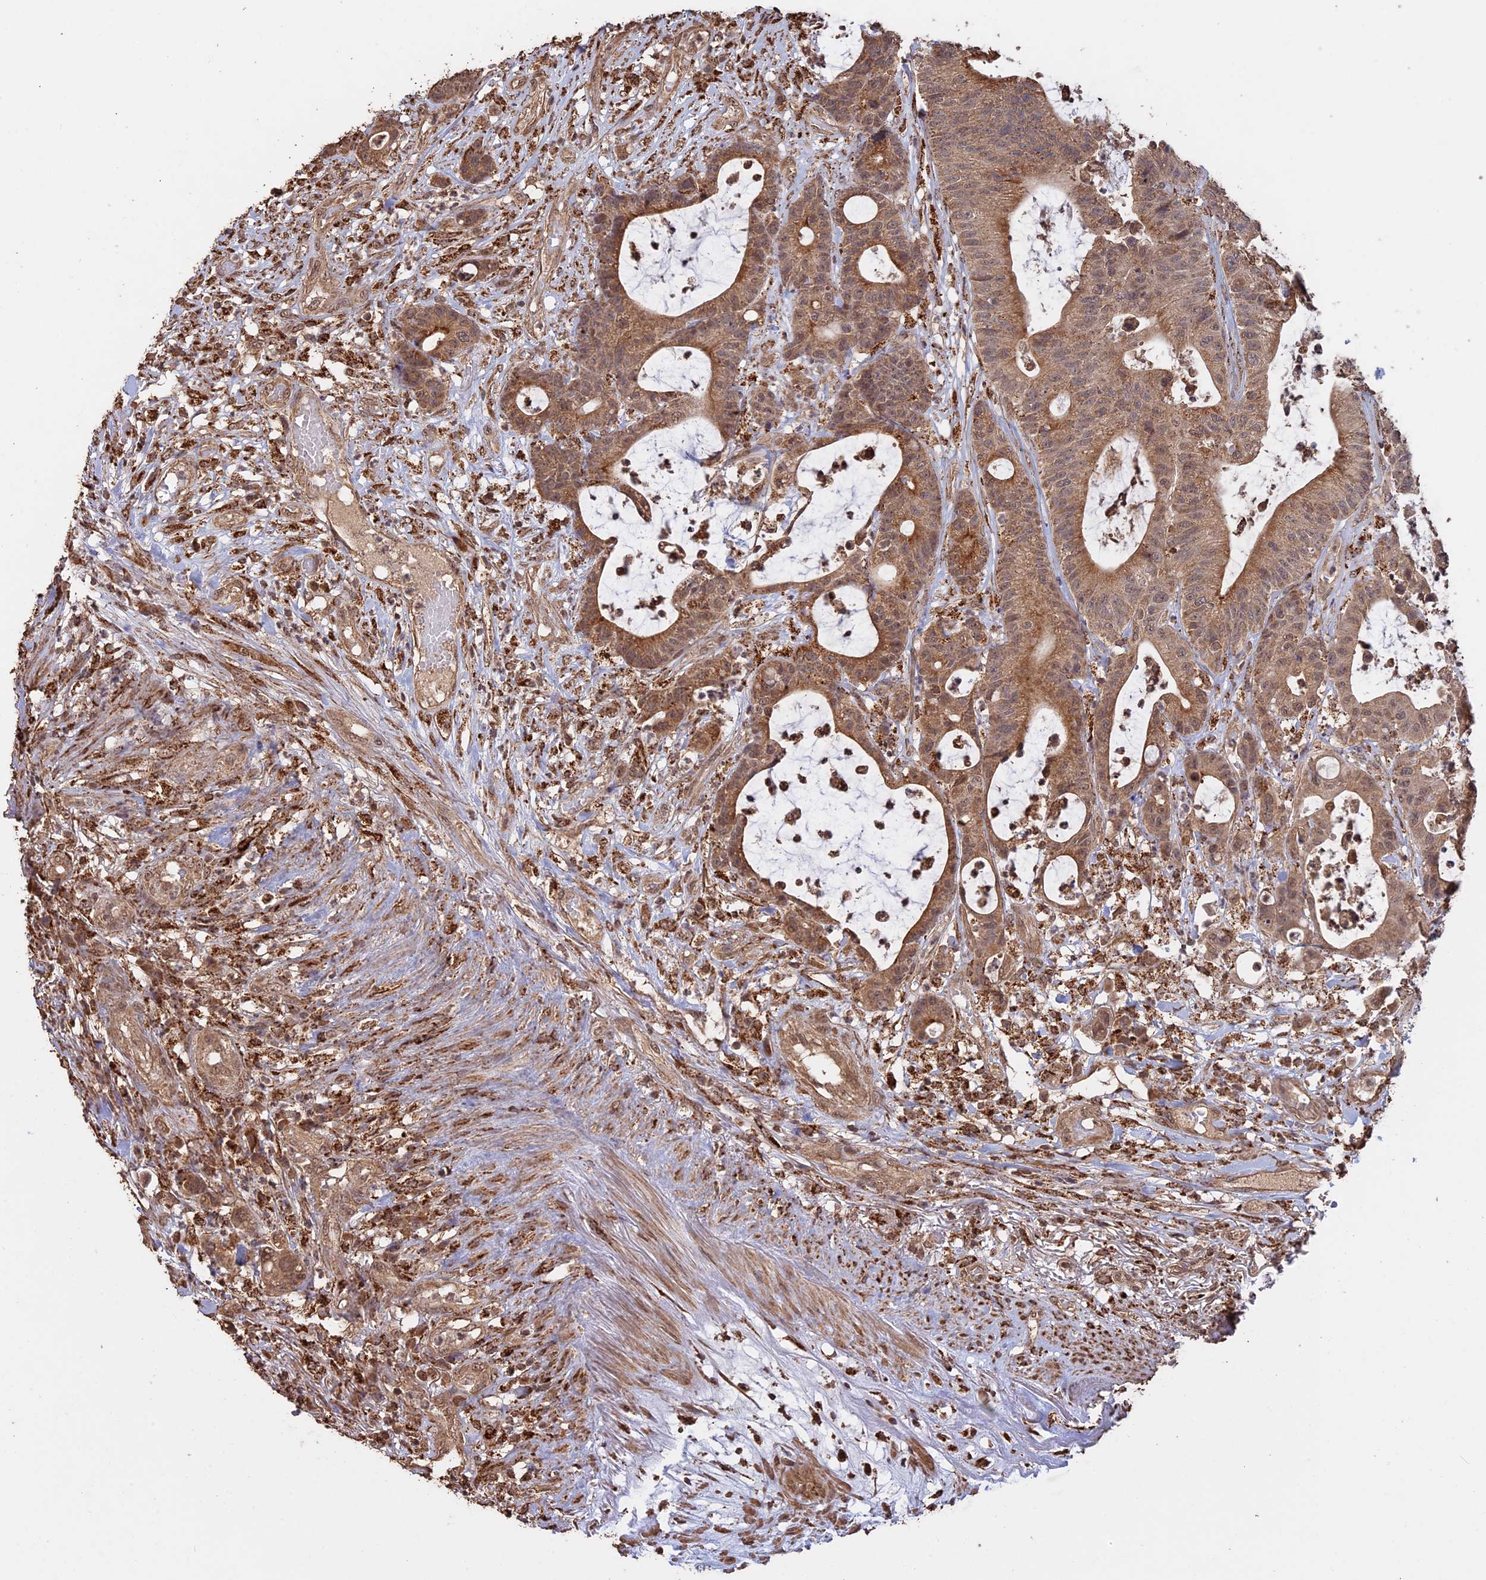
{"staining": {"intensity": "moderate", "quantity": ">75%", "location": "cytoplasmic/membranous,nuclear"}, "tissue": "colorectal cancer", "cell_type": "Tumor cells", "image_type": "cancer", "snomed": [{"axis": "morphology", "description": "Adenocarcinoma, NOS"}, {"axis": "topography", "description": "Colon"}], "caption": "Colorectal adenocarcinoma stained for a protein (brown) demonstrates moderate cytoplasmic/membranous and nuclear positive expression in about >75% of tumor cells.", "gene": "FAM210B", "patient": {"sex": "female", "age": 84}}